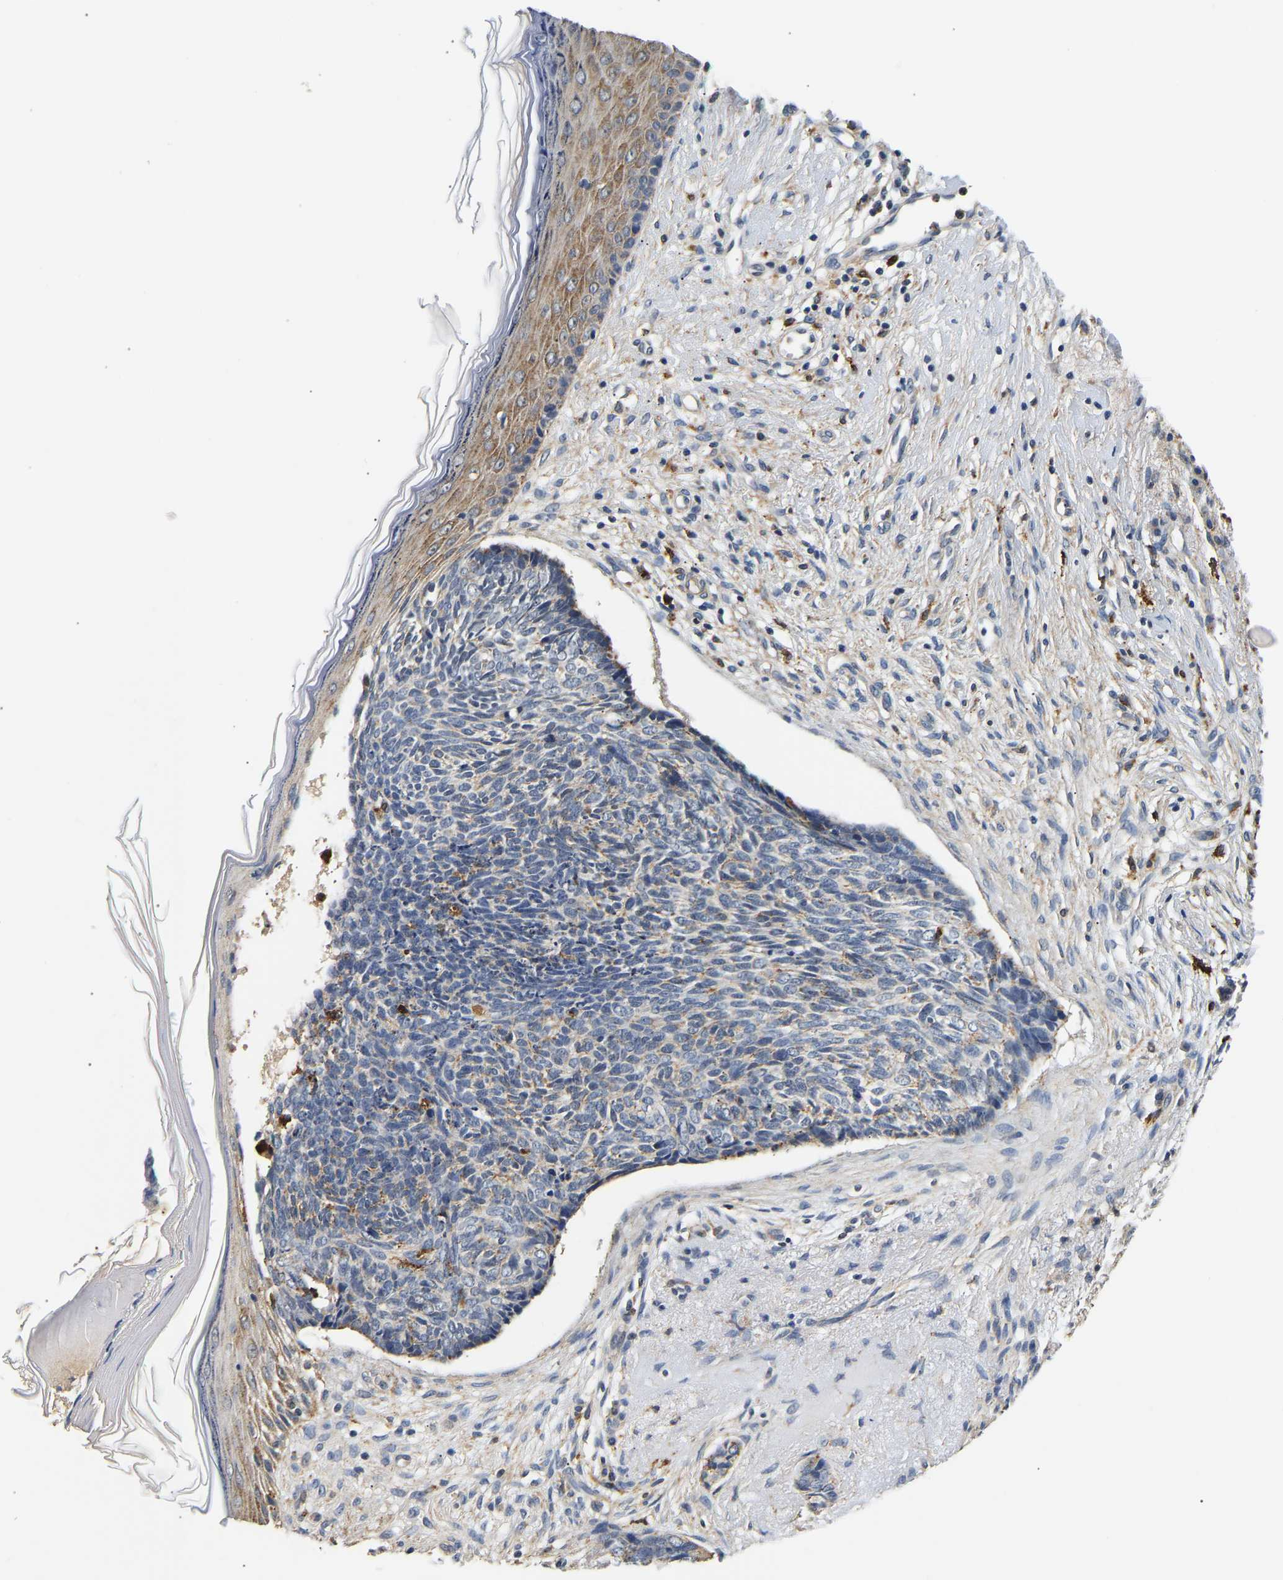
{"staining": {"intensity": "weak", "quantity": "<25%", "location": "cytoplasmic/membranous"}, "tissue": "skin cancer", "cell_type": "Tumor cells", "image_type": "cancer", "snomed": [{"axis": "morphology", "description": "Basal cell carcinoma"}, {"axis": "topography", "description": "Skin"}], "caption": "Tumor cells show no significant expression in skin cancer.", "gene": "SMU1", "patient": {"sex": "female", "age": 84}}